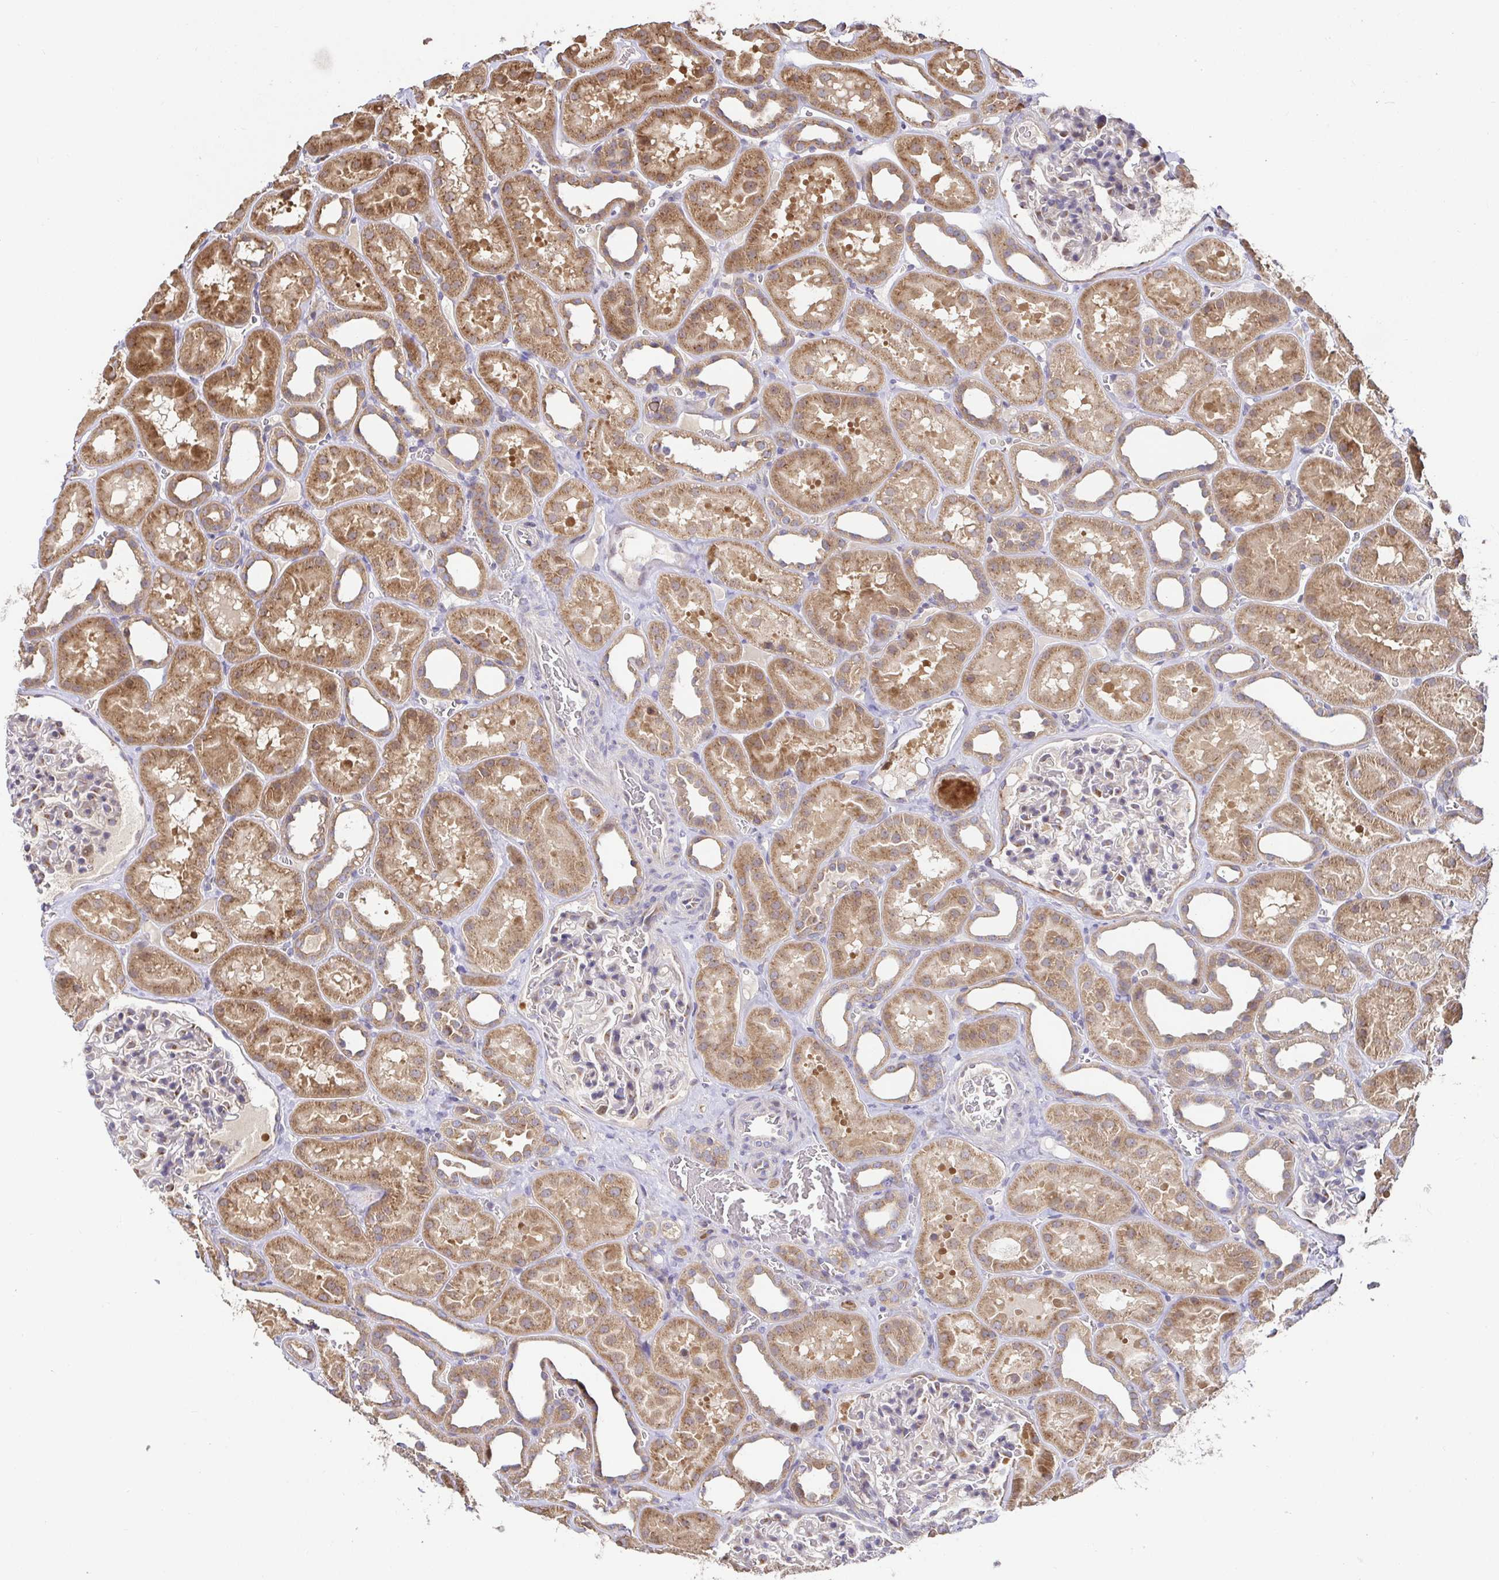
{"staining": {"intensity": "moderate", "quantity": "<25%", "location": "cytoplasmic/membranous"}, "tissue": "kidney", "cell_type": "Cells in glomeruli", "image_type": "normal", "snomed": [{"axis": "morphology", "description": "Normal tissue, NOS"}, {"axis": "topography", "description": "Kidney"}], "caption": "This histopathology image shows immunohistochemistry (IHC) staining of normal human kidney, with low moderate cytoplasmic/membranous expression in approximately <25% of cells in glomeruli.", "gene": "ELP1", "patient": {"sex": "female", "age": 41}}